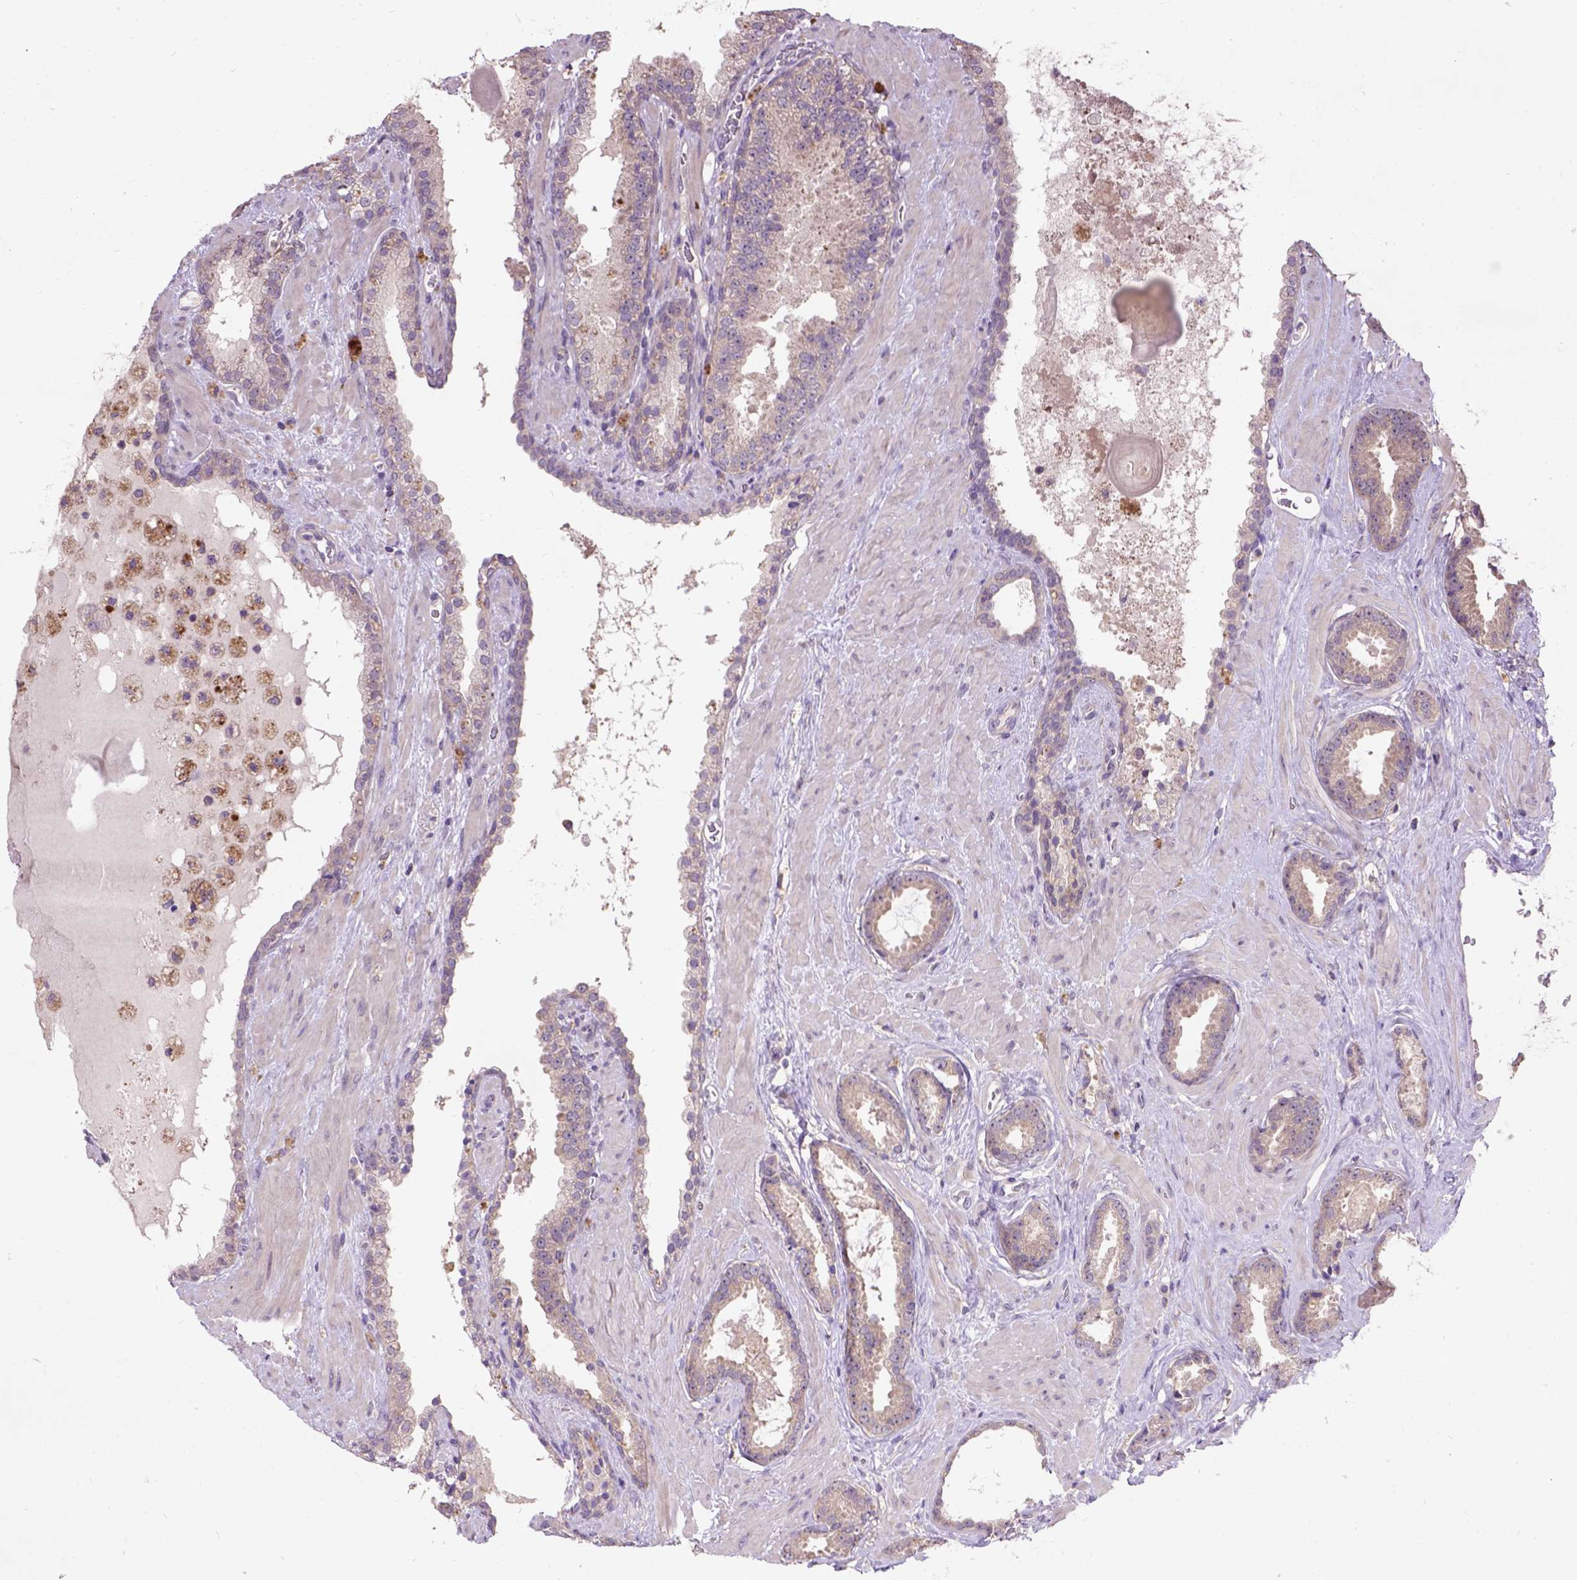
{"staining": {"intensity": "weak", "quantity": "25%-75%", "location": "cytoplasmic/membranous"}, "tissue": "prostate cancer", "cell_type": "Tumor cells", "image_type": "cancer", "snomed": [{"axis": "morphology", "description": "Adenocarcinoma, Low grade"}, {"axis": "topography", "description": "Prostate"}], "caption": "Protein expression analysis of human prostate cancer (low-grade adenocarcinoma) reveals weak cytoplasmic/membranous staining in approximately 25%-75% of tumor cells.", "gene": "KBTBD8", "patient": {"sex": "male", "age": 62}}